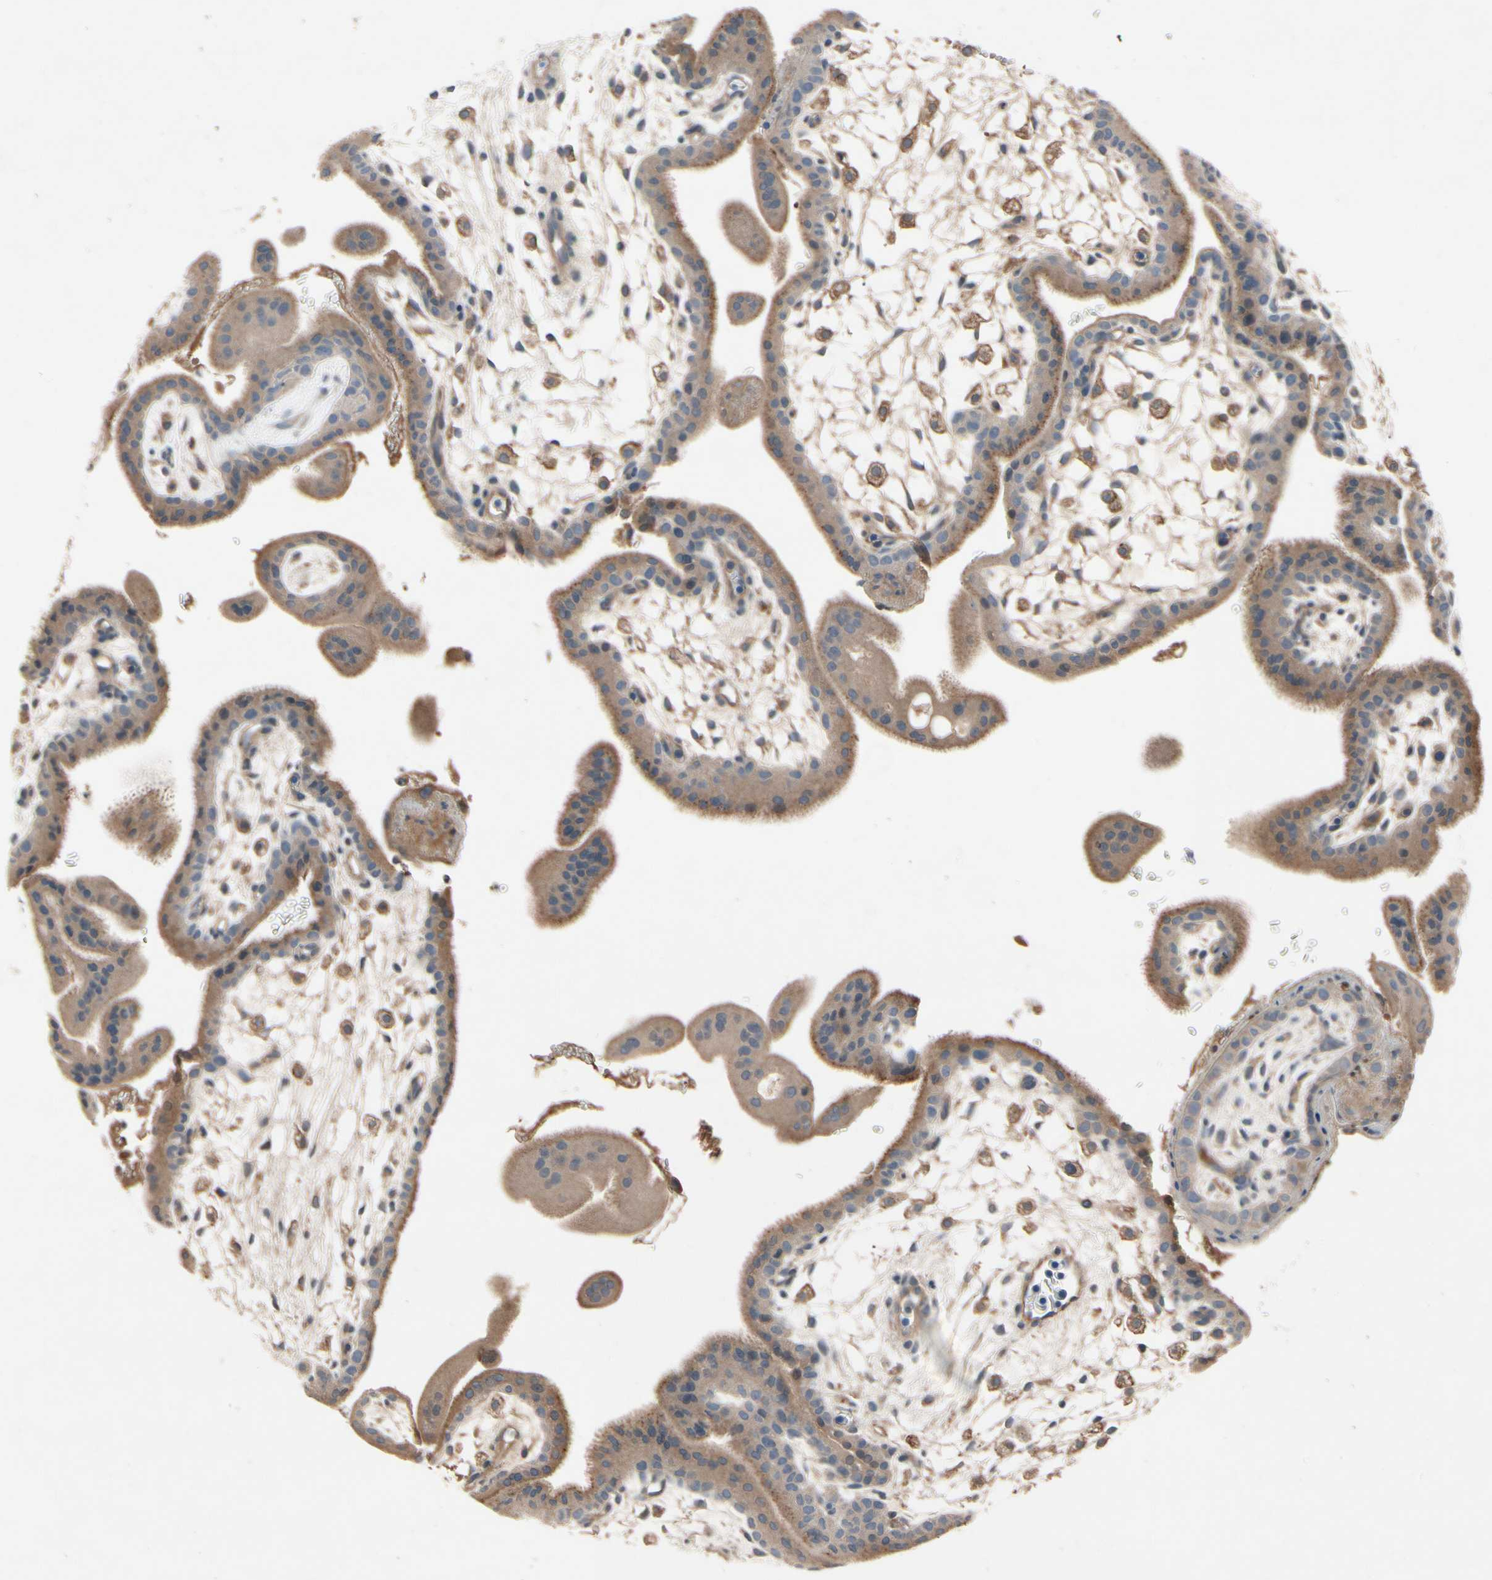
{"staining": {"intensity": "weak", "quantity": "25%-75%", "location": "cytoplasmic/membranous"}, "tissue": "placenta", "cell_type": "Decidual cells", "image_type": "normal", "snomed": [{"axis": "morphology", "description": "Normal tissue, NOS"}, {"axis": "topography", "description": "Placenta"}], "caption": "Immunohistochemistry (IHC) (DAB) staining of unremarkable human placenta exhibits weak cytoplasmic/membranous protein expression in about 25%-75% of decidual cells.", "gene": "IL1RL1", "patient": {"sex": "female", "age": 35}}